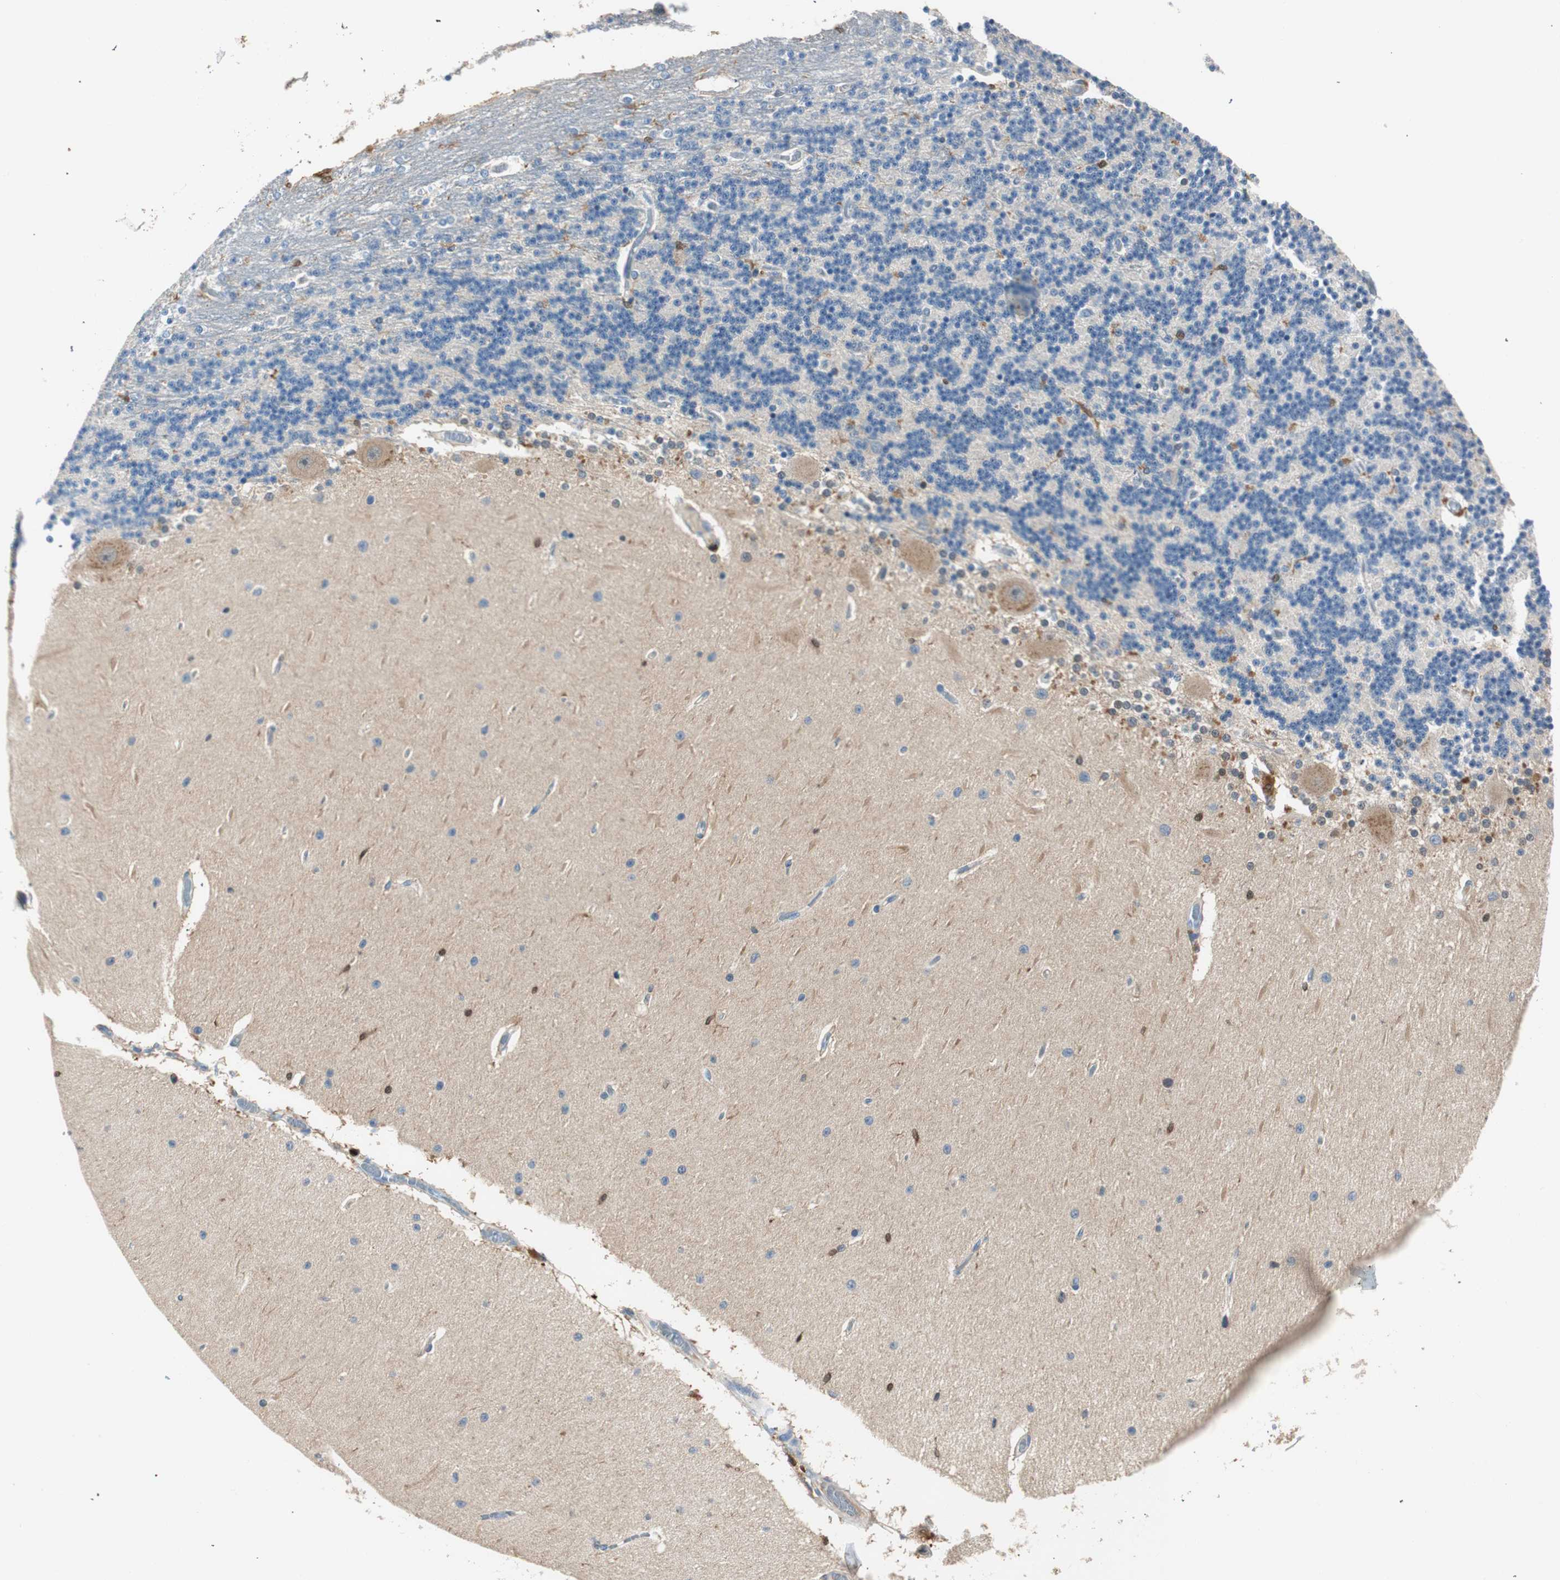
{"staining": {"intensity": "strong", "quantity": "<25%", "location": "cytoplasmic/membranous,nuclear"}, "tissue": "cerebellum", "cell_type": "Cells in granular layer", "image_type": "normal", "snomed": [{"axis": "morphology", "description": "Normal tissue, NOS"}, {"axis": "topography", "description": "Cerebellum"}], "caption": "Immunohistochemistry histopathology image of normal cerebellum: cerebellum stained using IHC demonstrates medium levels of strong protein expression localized specifically in the cytoplasmic/membranous,nuclear of cells in granular layer, appearing as a cytoplasmic/membranous,nuclear brown color.", "gene": "COTL1", "patient": {"sex": "female", "age": 54}}